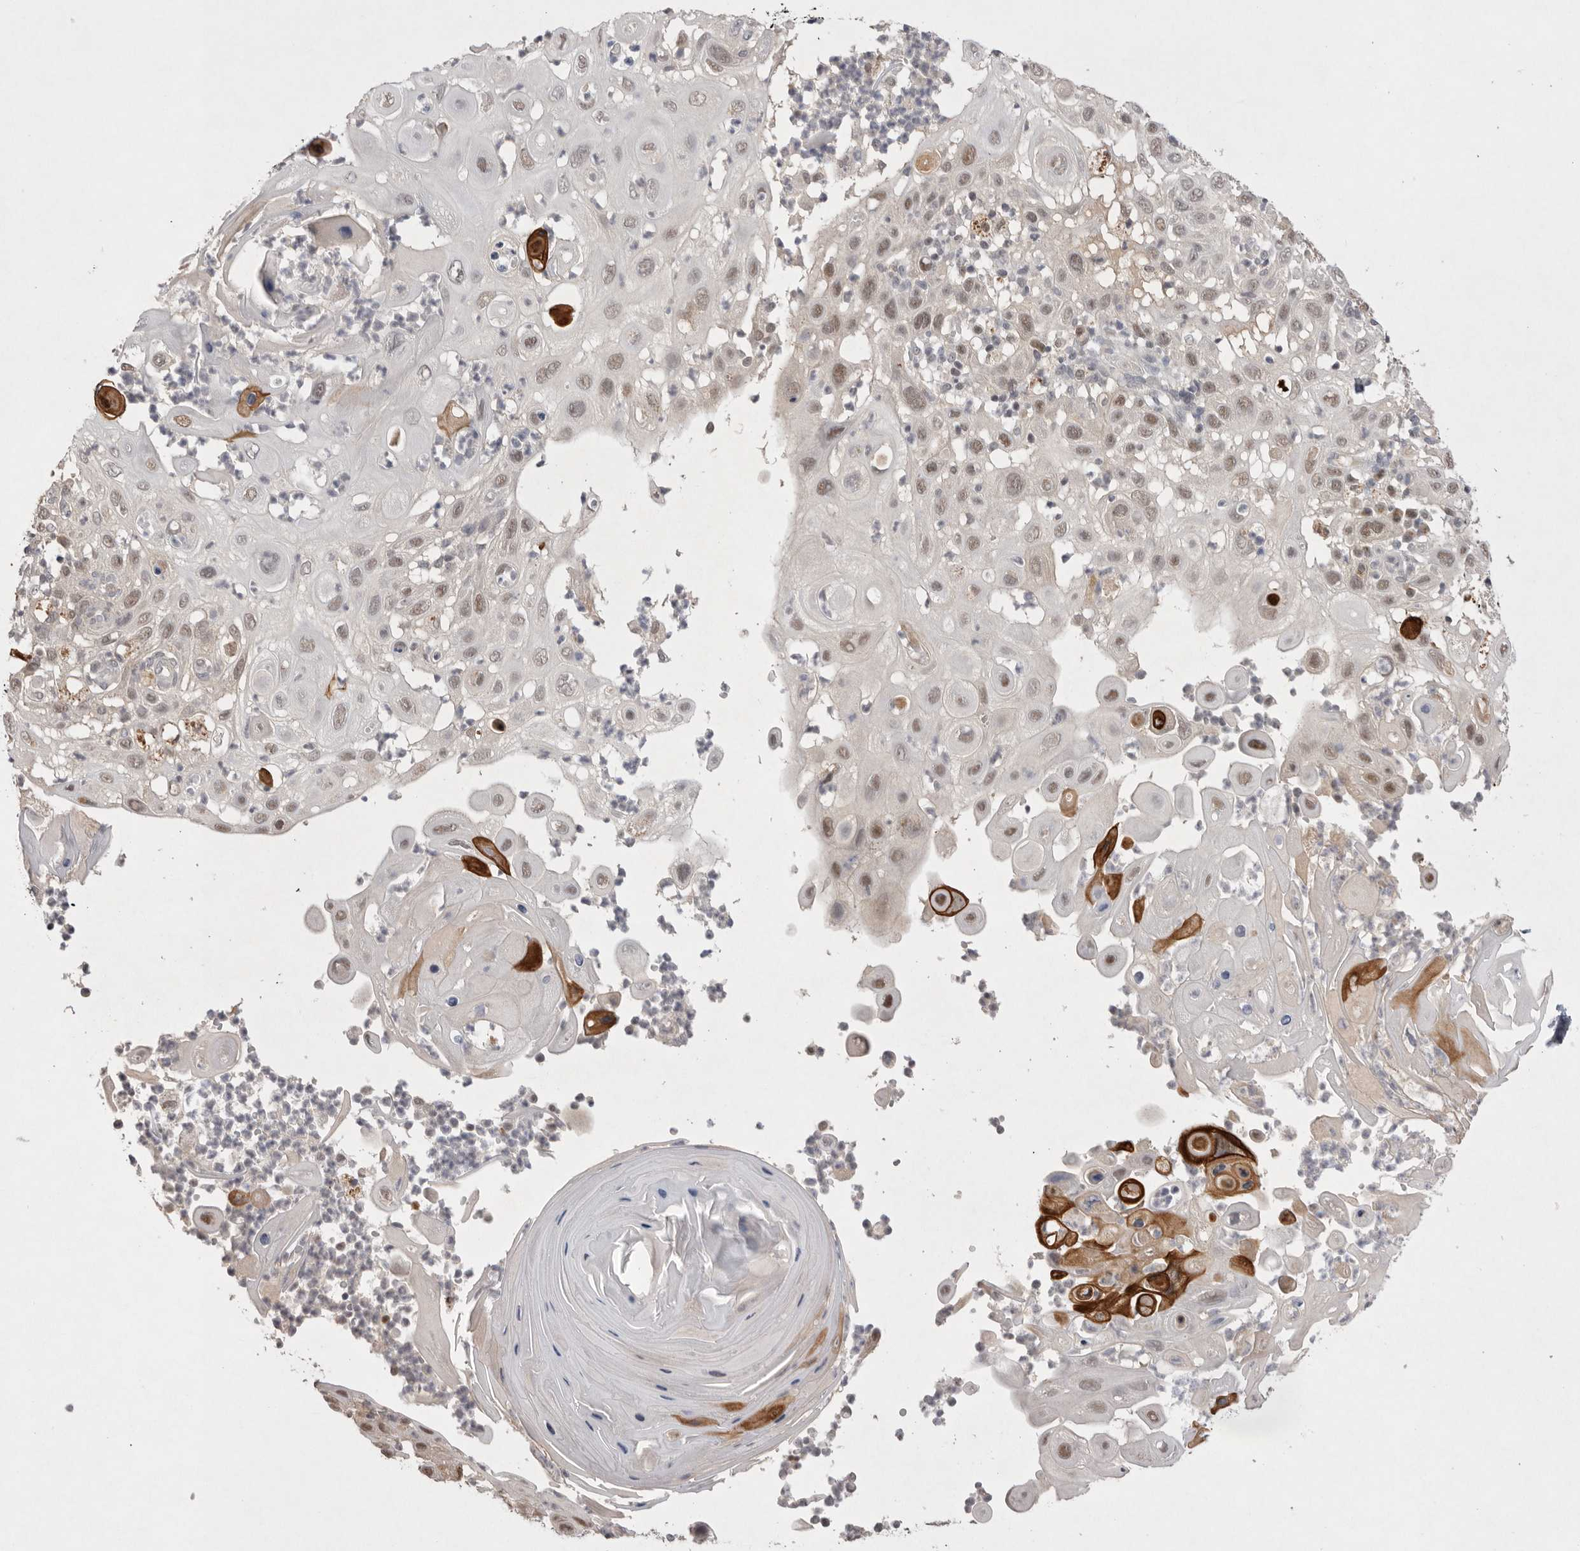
{"staining": {"intensity": "weak", "quantity": ">75%", "location": "nuclear"}, "tissue": "skin cancer", "cell_type": "Tumor cells", "image_type": "cancer", "snomed": [{"axis": "morphology", "description": "Normal tissue, NOS"}, {"axis": "morphology", "description": "Squamous cell carcinoma, NOS"}, {"axis": "topography", "description": "Skin"}], "caption": "DAB immunohistochemical staining of skin squamous cell carcinoma exhibits weak nuclear protein staining in approximately >75% of tumor cells. (DAB (3,3'-diaminobenzidine) = brown stain, brightfield microscopy at high magnification).", "gene": "HUS1", "patient": {"sex": "female", "age": 96}}